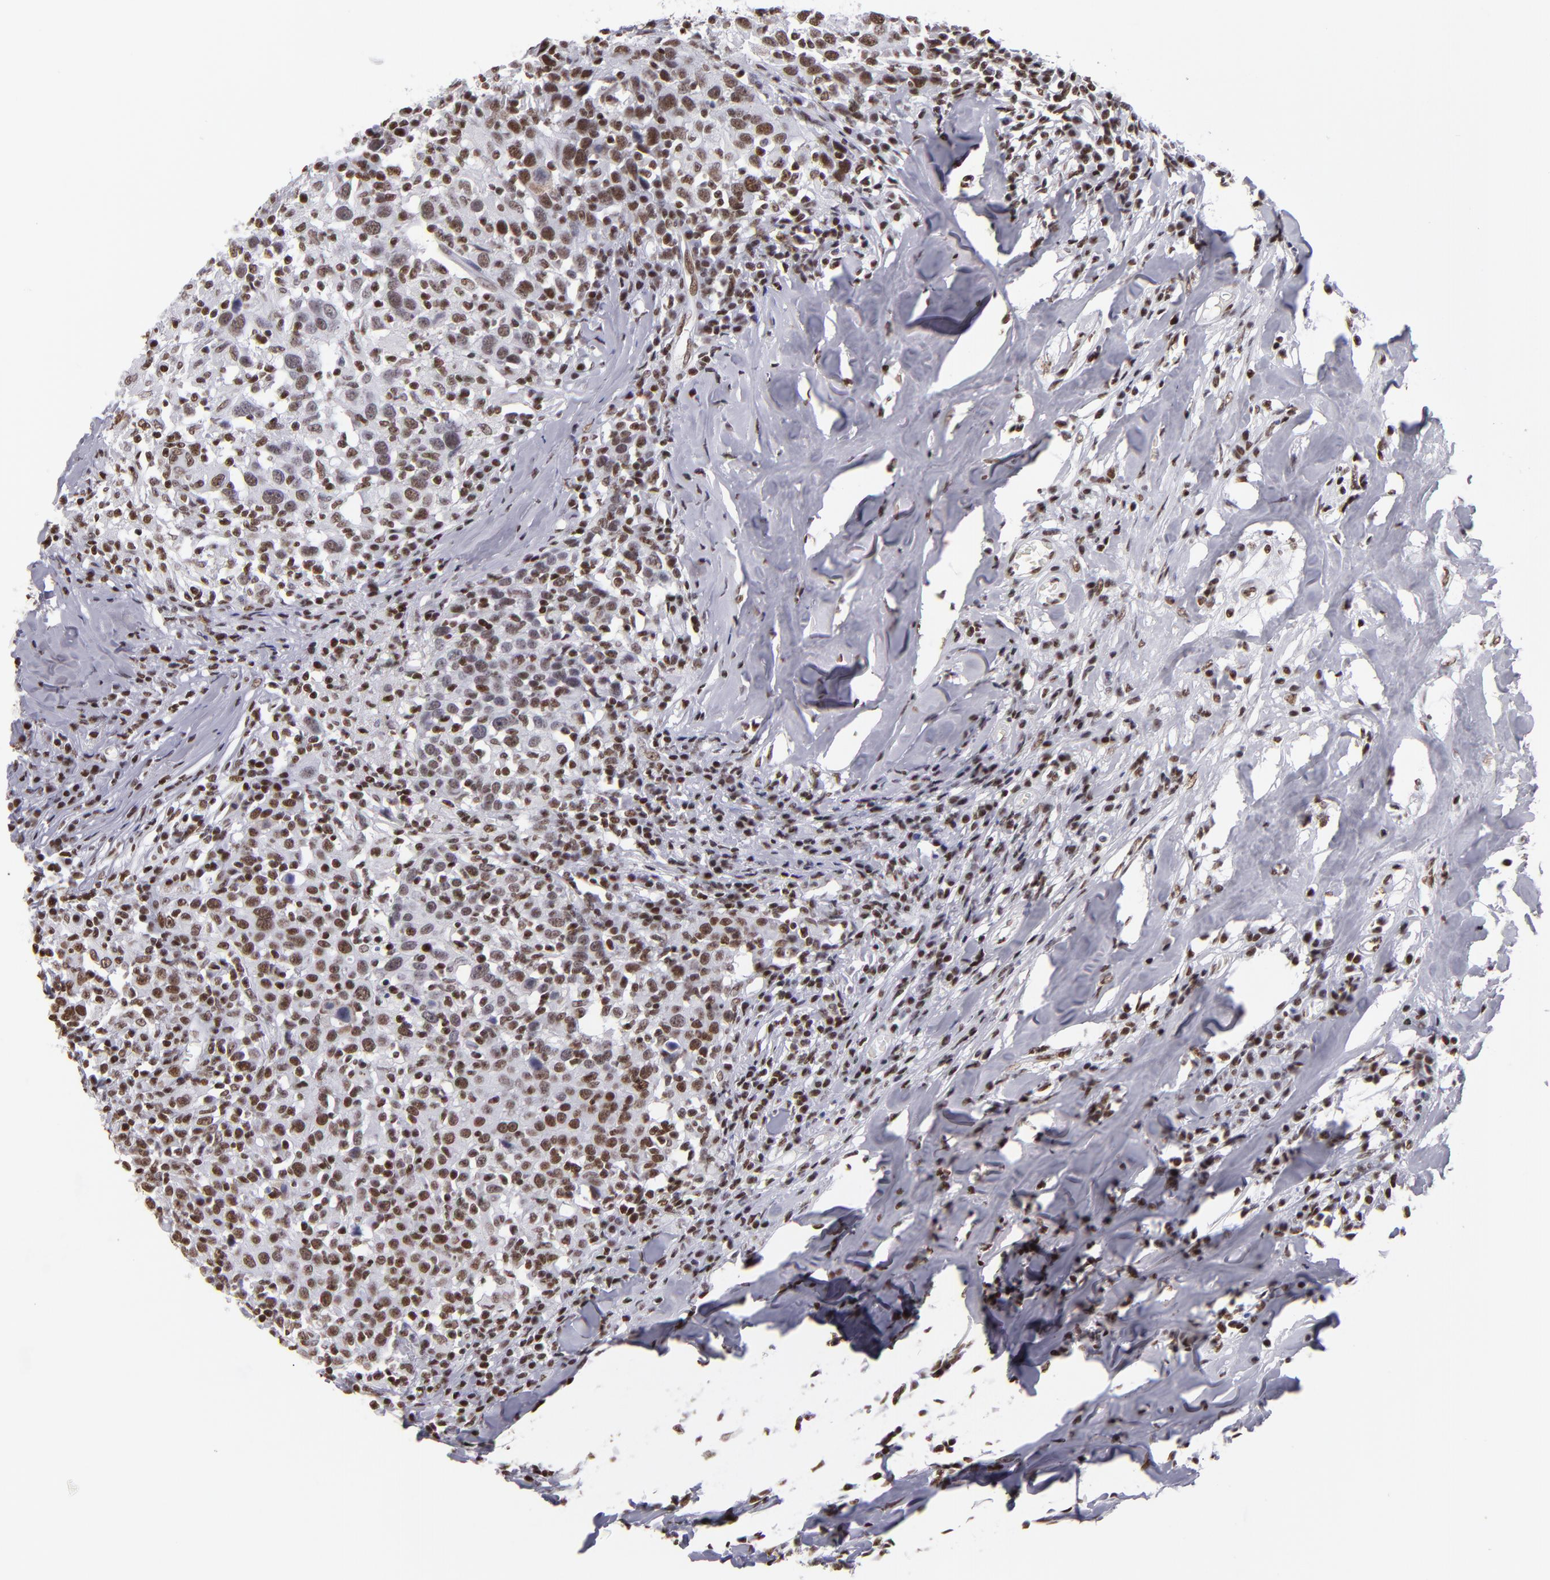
{"staining": {"intensity": "moderate", "quantity": ">75%", "location": "nuclear"}, "tissue": "head and neck cancer", "cell_type": "Tumor cells", "image_type": "cancer", "snomed": [{"axis": "morphology", "description": "Adenocarcinoma, NOS"}, {"axis": "topography", "description": "Salivary gland"}, {"axis": "topography", "description": "Head-Neck"}], "caption": "An immunohistochemistry (IHC) image of neoplastic tissue is shown. Protein staining in brown highlights moderate nuclear positivity in head and neck cancer within tumor cells.", "gene": "TERF2", "patient": {"sex": "female", "age": 65}}